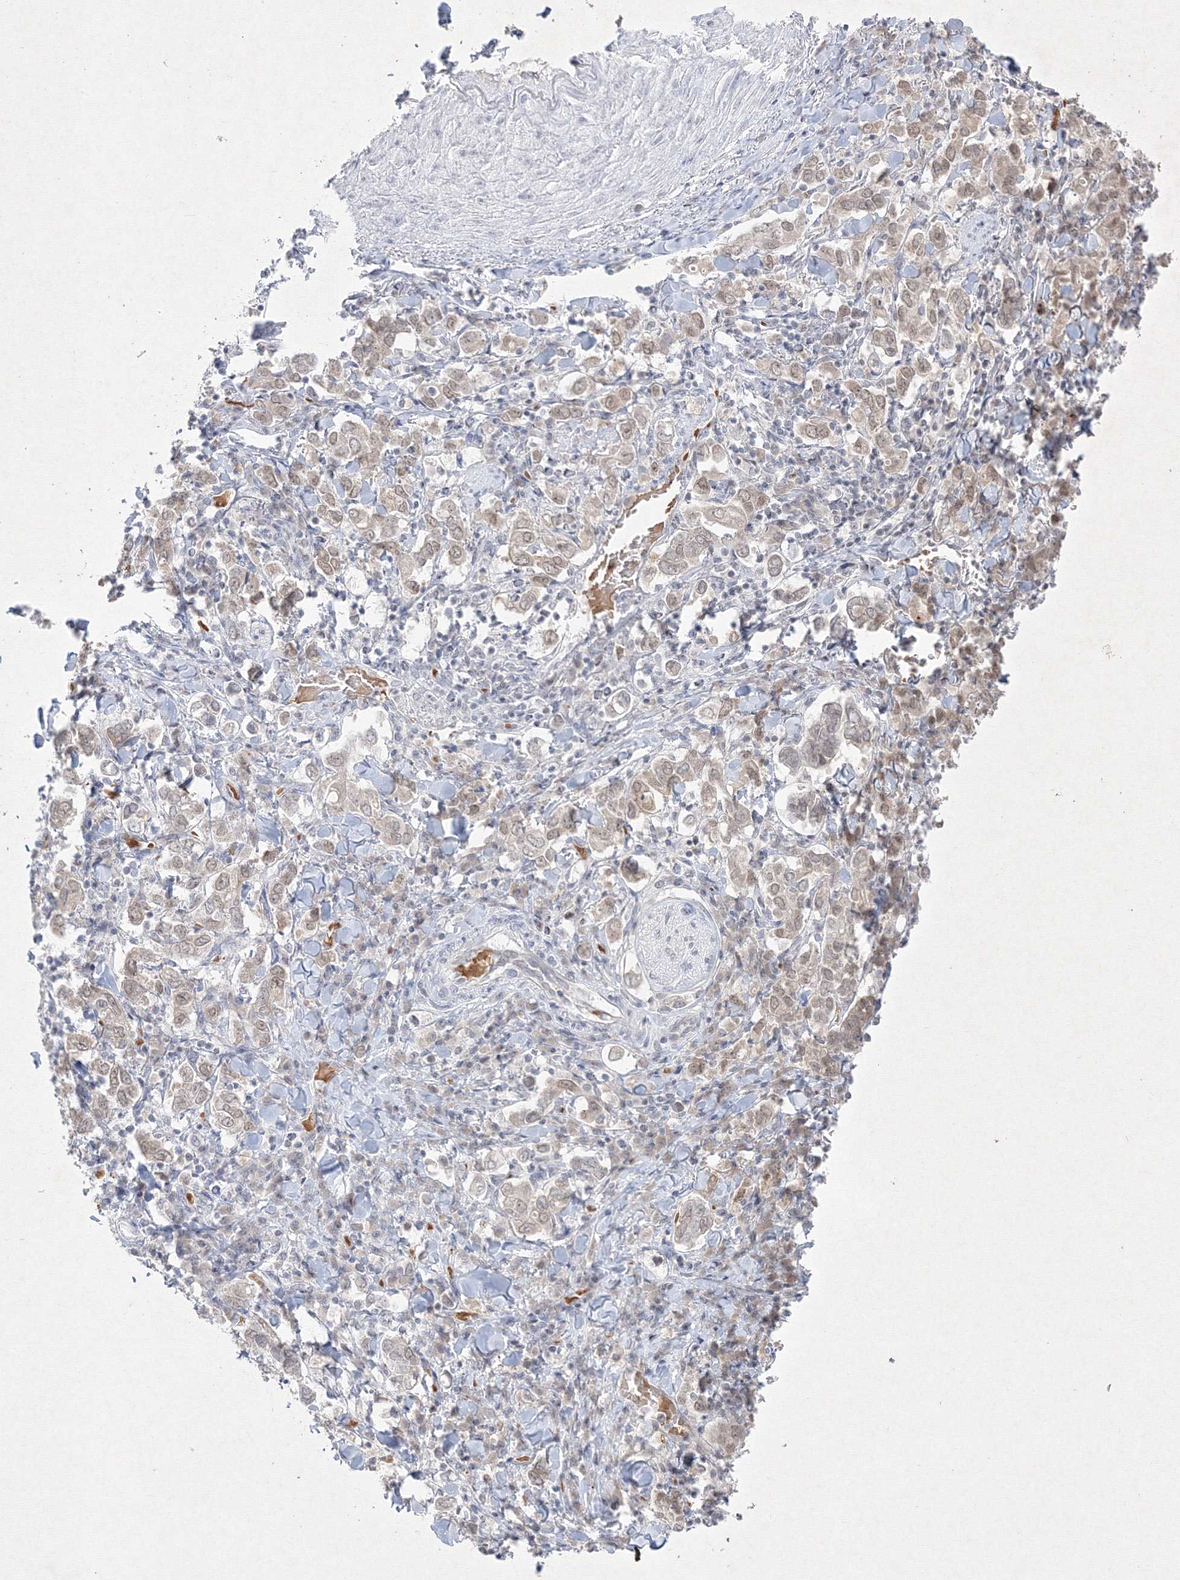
{"staining": {"intensity": "weak", "quantity": "25%-75%", "location": "cytoplasmic/membranous,nuclear"}, "tissue": "stomach cancer", "cell_type": "Tumor cells", "image_type": "cancer", "snomed": [{"axis": "morphology", "description": "Adenocarcinoma, NOS"}, {"axis": "topography", "description": "Stomach, upper"}], "caption": "Stomach cancer stained with a protein marker displays weak staining in tumor cells.", "gene": "NXPE3", "patient": {"sex": "male", "age": 62}}